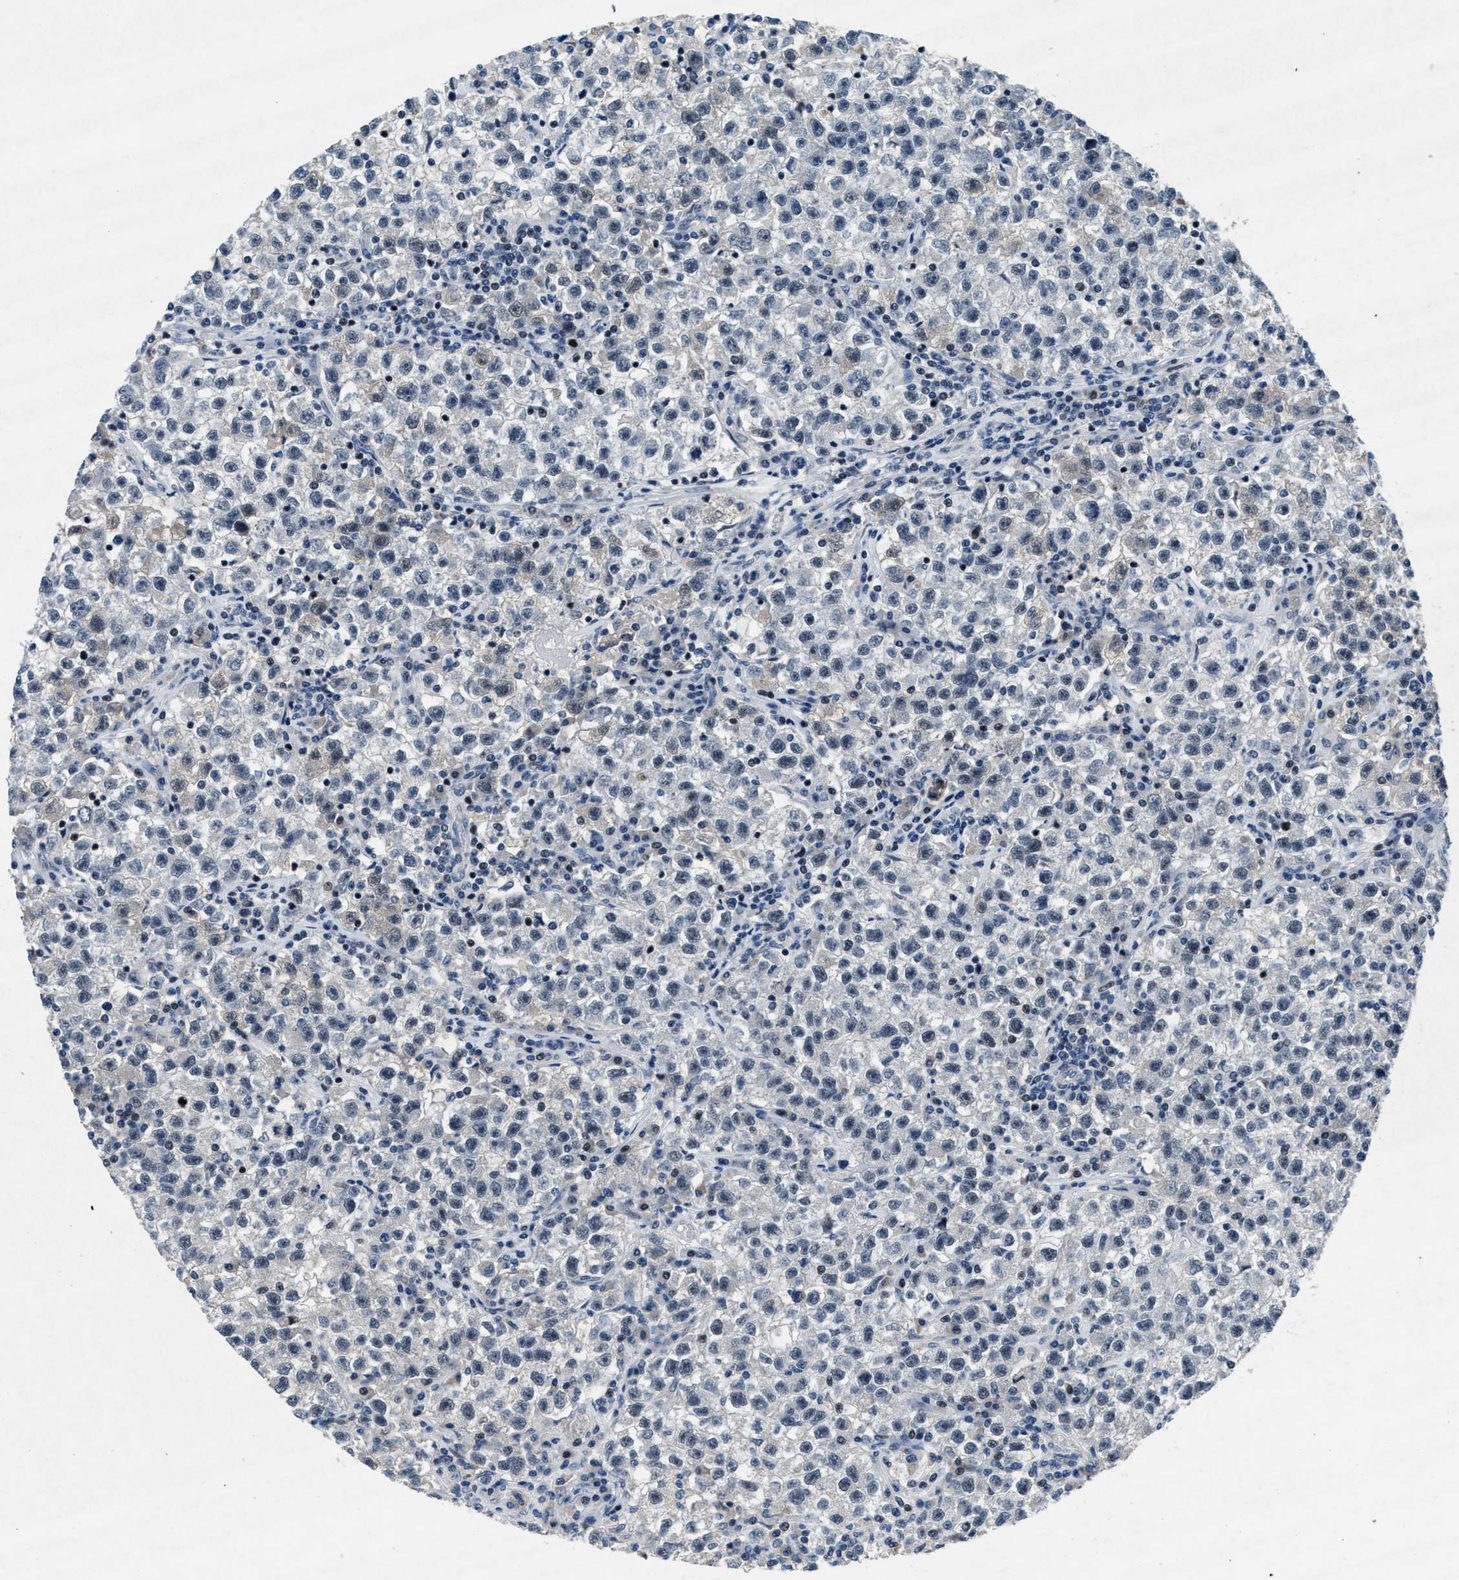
{"staining": {"intensity": "negative", "quantity": "none", "location": "none"}, "tissue": "testis cancer", "cell_type": "Tumor cells", "image_type": "cancer", "snomed": [{"axis": "morphology", "description": "Seminoma, NOS"}, {"axis": "topography", "description": "Testis"}], "caption": "This is a image of IHC staining of testis cancer, which shows no staining in tumor cells.", "gene": "PHLDA1", "patient": {"sex": "male", "age": 22}}